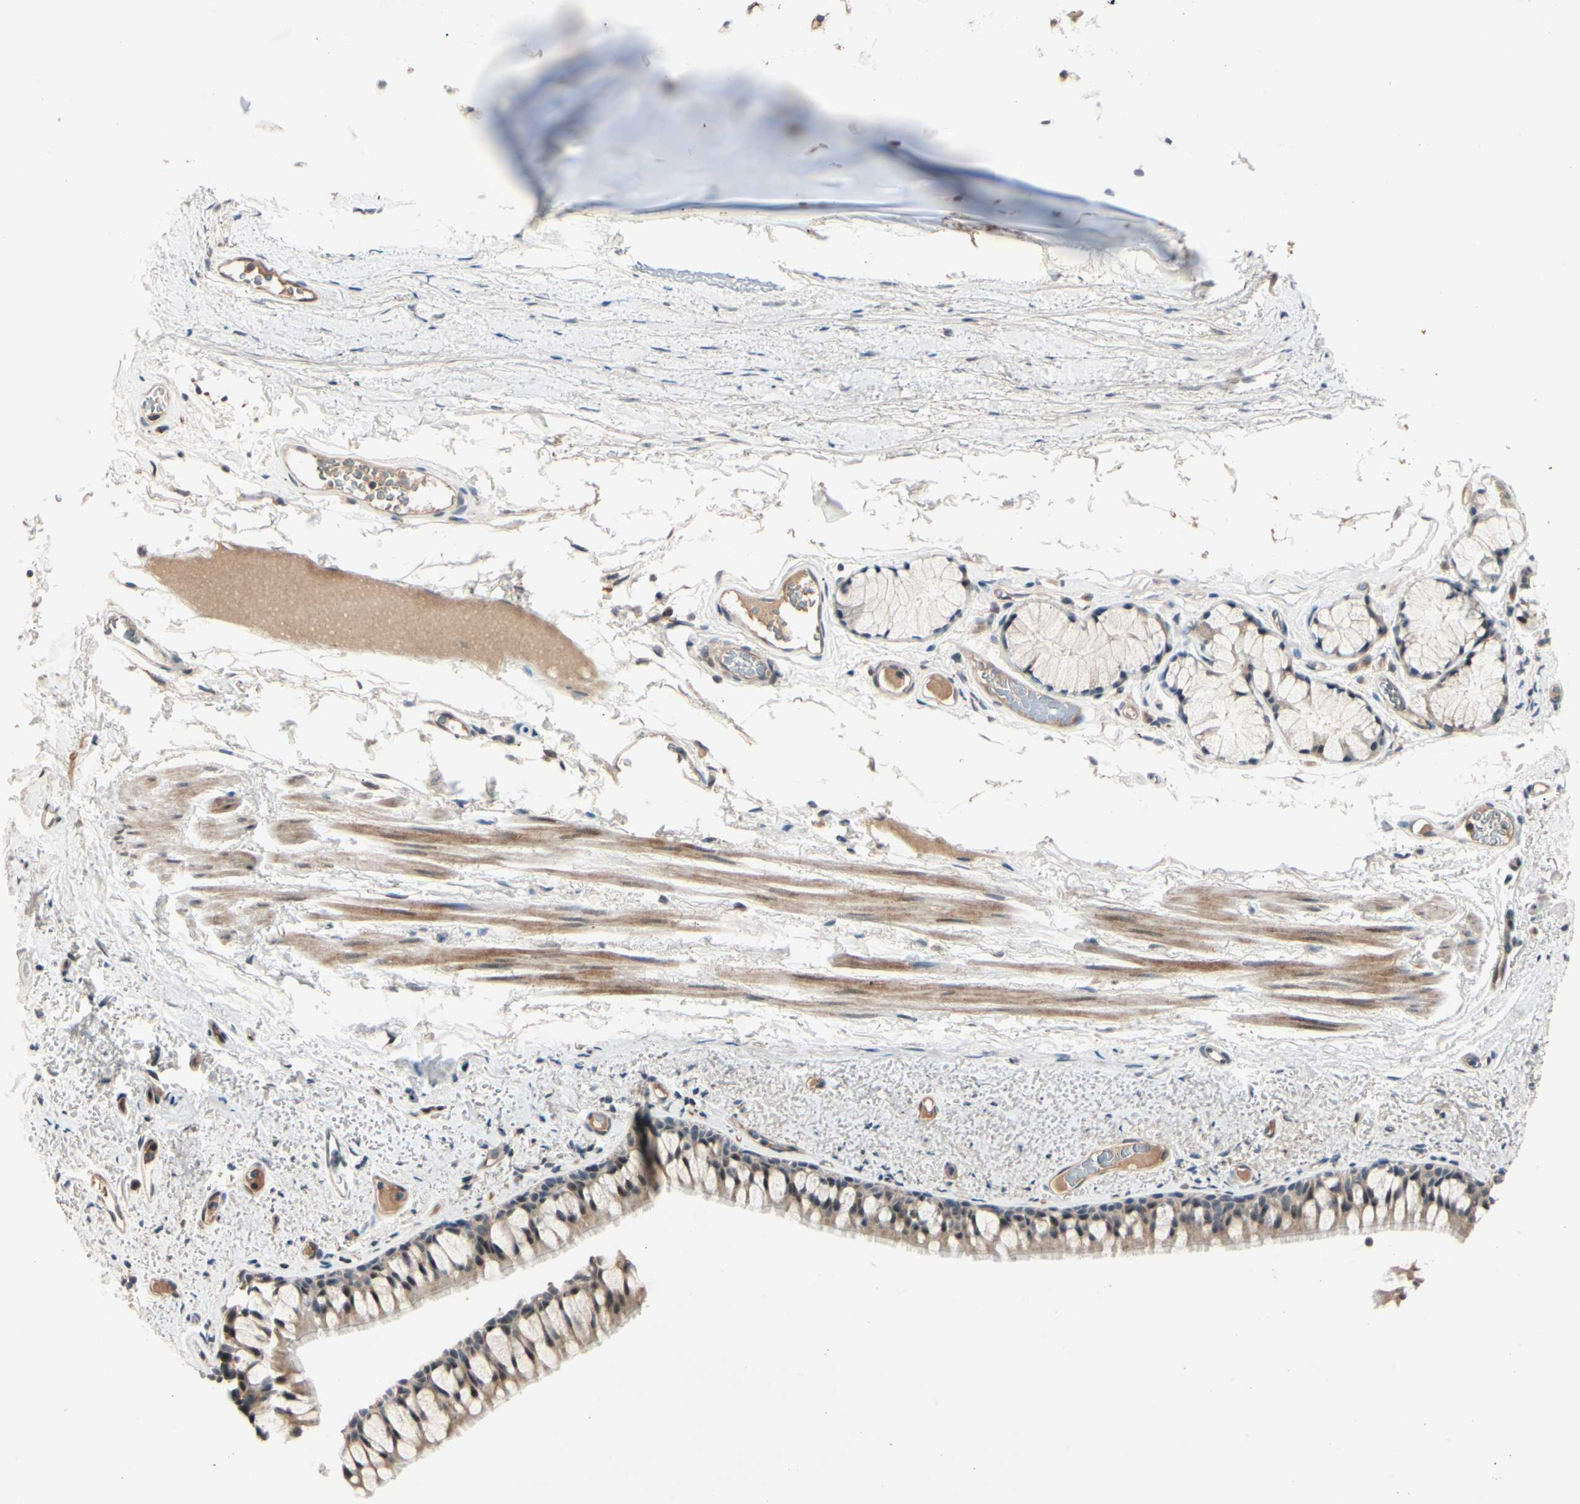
{"staining": {"intensity": "weak", "quantity": "25%-75%", "location": "cytoplasmic/membranous,nuclear"}, "tissue": "bronchus", "cell_type": "Respiratory epithelial cells", "image_type": "normal", "snomed": [{"axis": "morphology", "description": "Normal tissue, NOS"}, {"axis": "topography", "description": "Bronchus"}], "caption": "The histopathology image reveals staining of unremarkable bronchus, revealing weak cytoplasmic/membranous,nuclear protein positivity (brown color) within respiratory epithelial cells.", "gene": "ACSL5", "patient": {"sex": "female", "age": 73}}